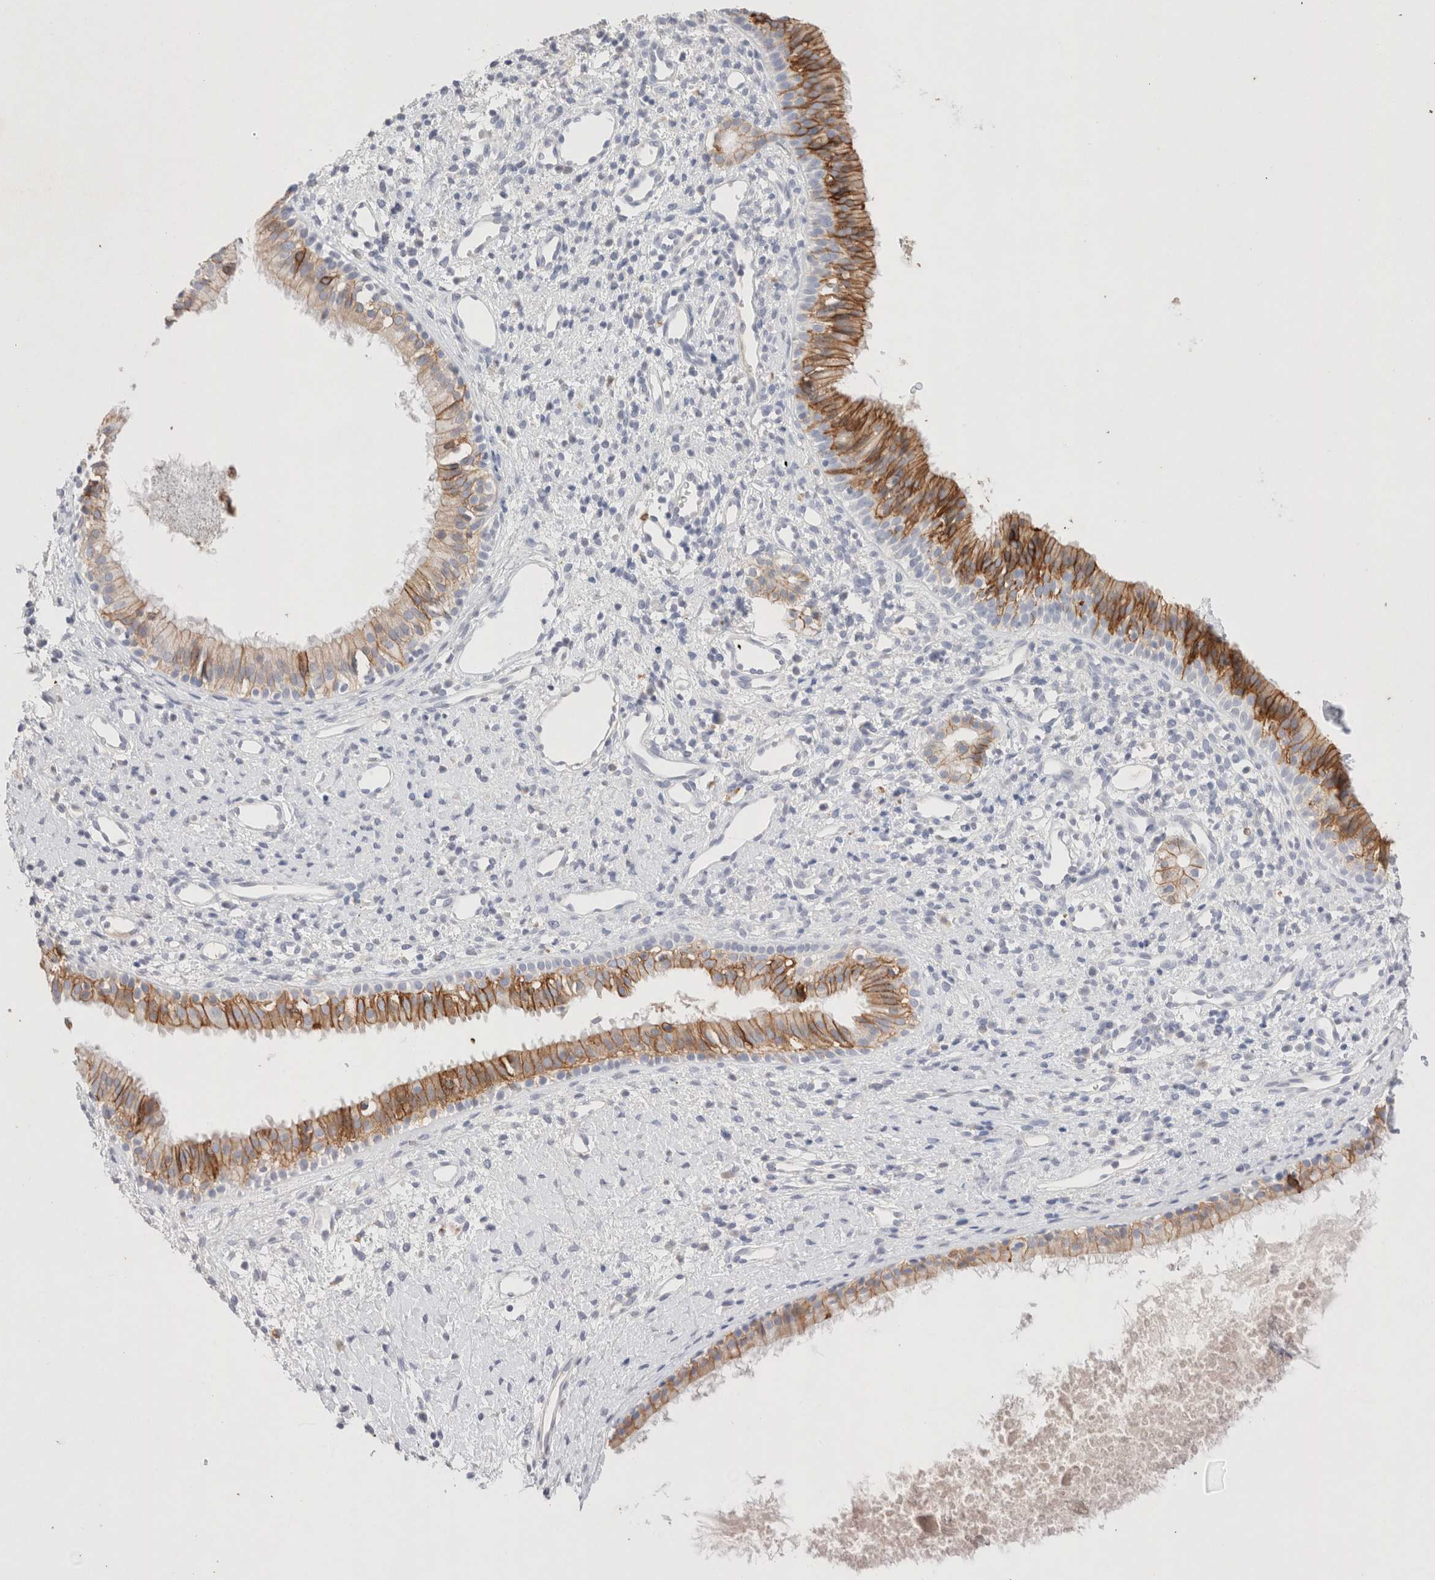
{"staining": {"intensity": "strong", "quantity": ">75%", "location": "cytoplasmic/membranous"}, "tissue": "nasopharynx", "cell_type": "Respiratory epithelial cells", "image_type": "normal", "snomed": [{"axis": "morphology", "description": "Normal tissue, NOS"}, {"axis": "topography", "description": "Nasopharynx"}], "caption": "IHC staining of unremarkable nasopharynx, which demonstrates high levels of strong cytoplasmic/membranous staining in approximately >75% of respiratory epithelial cells indicating strong cytoplasmic/membranous protein positivity. The staining was performed using DAB (brown) for protein detection and nuclei were counterstained in hematoxylin (blue).", "gene": "EPCAM", "patient": {"sex": "male", "age": 22}}